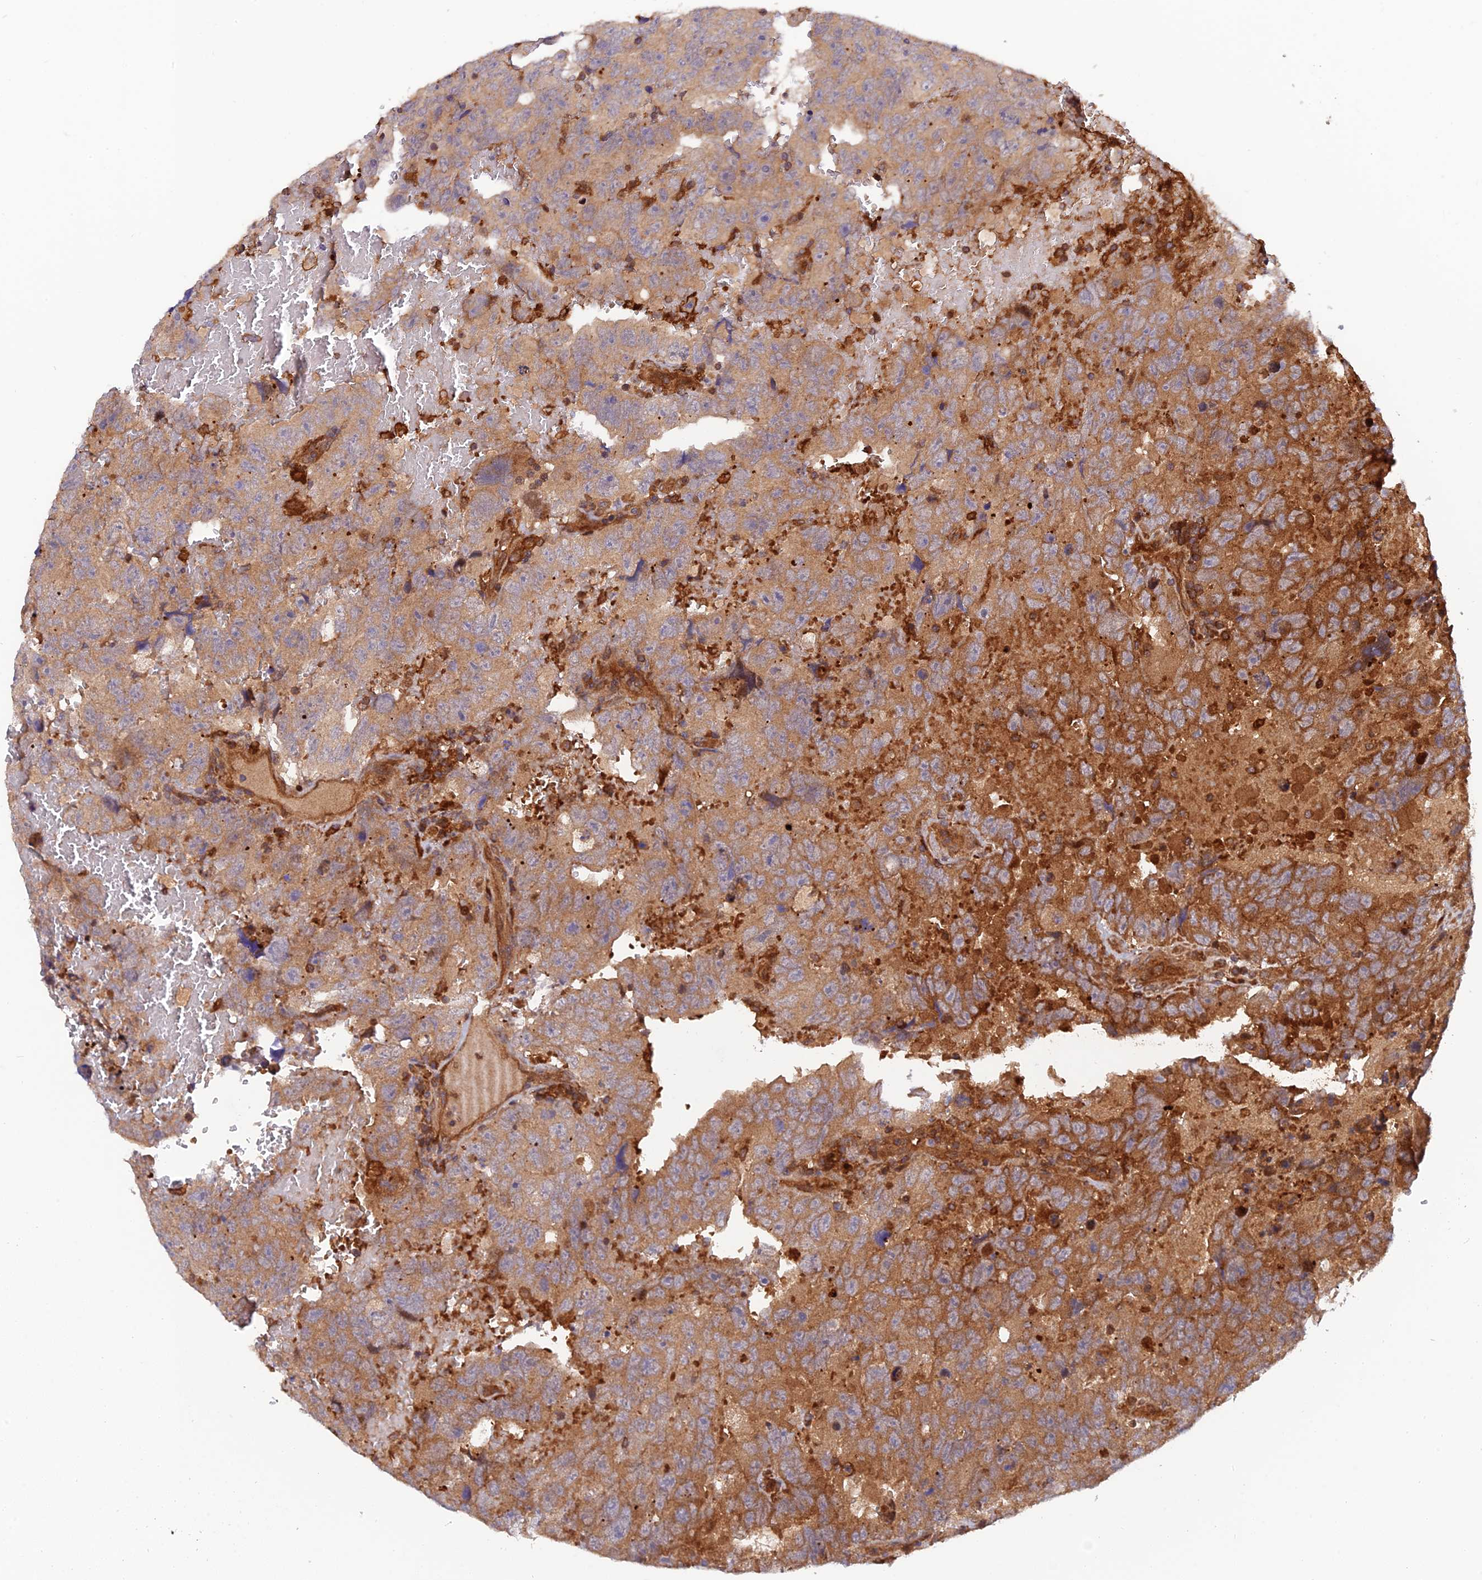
{"staining": {"intensity": "moderate", "quantity": ">75%", "location": "cytoplasmic/membranous"}, "tissue": "testis cancer", "cell_type": "Tumor cells", "image_type": "cancer", "snomed": [{"axis": "morphology", "description": "Carcinoma, Embryonal, NOS"}, {"axis": "topography", "description": "Testis"}], "caption": "Protein expression analysis of embryonal carcinoma (testis) exhibits moderate cytoplasmic/membranous positivity in approximately >75% of tumor cells.", "gene": "ARL2BP", "patient": {"sex": "male", "age": 45}}